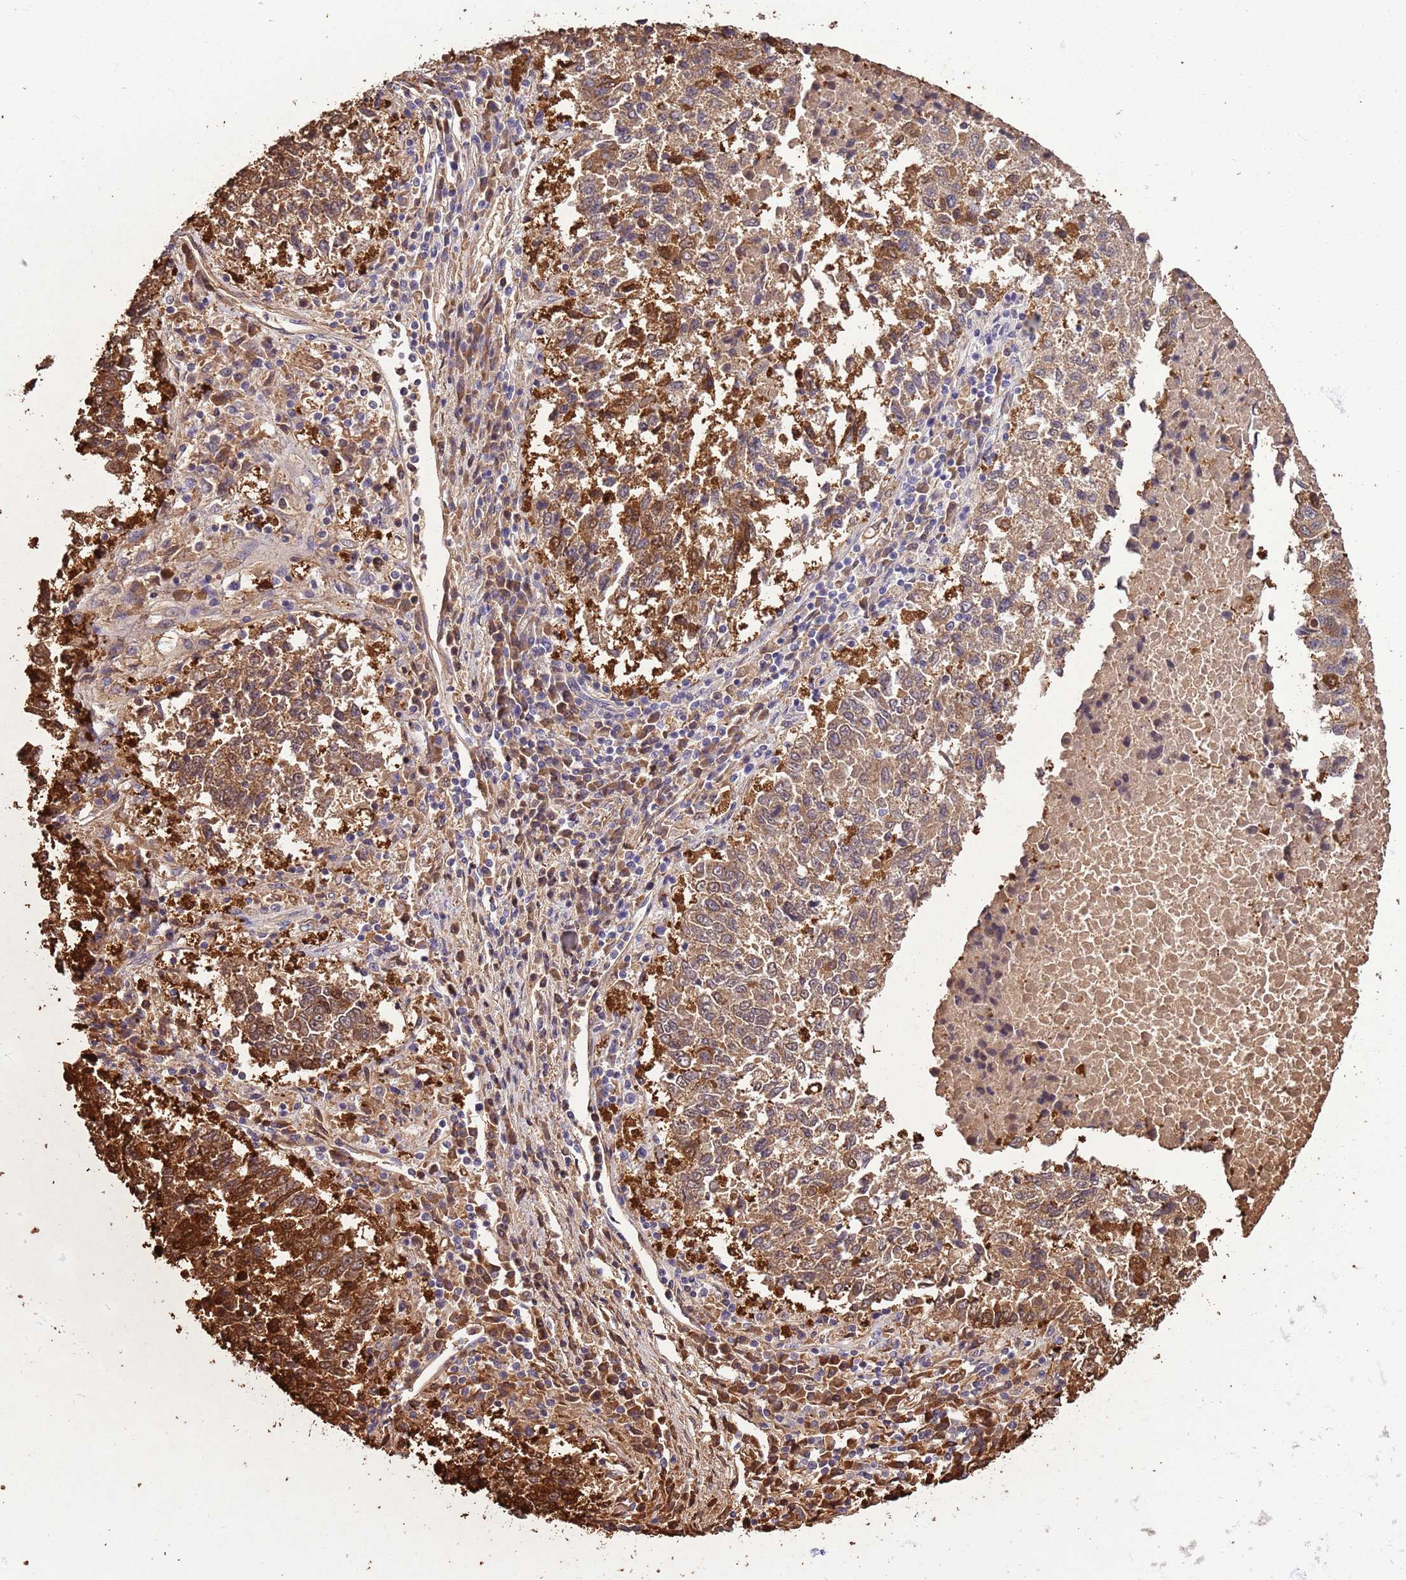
{"staining": {"intensity": "moderate", "quantity": ">75%", "location": "cytoplasmic/membranous"}, "tissue": "lung cancer", "cell_type": "Tumor cells", "image_type": "cancer", "snomed": [{"axis": "morphology", "description": "Squamous cell carcinoma, NOS"}, {"axis": "topography", "description": "Lung"}], "caption": "Protein staining shows moderate cytoplasmic/membranous staining in approximately >75% of tumor cells in lung squamous cell carcinoma.", "gene": "LAMB4", "patient": {"sex": "male", "age": 73}}